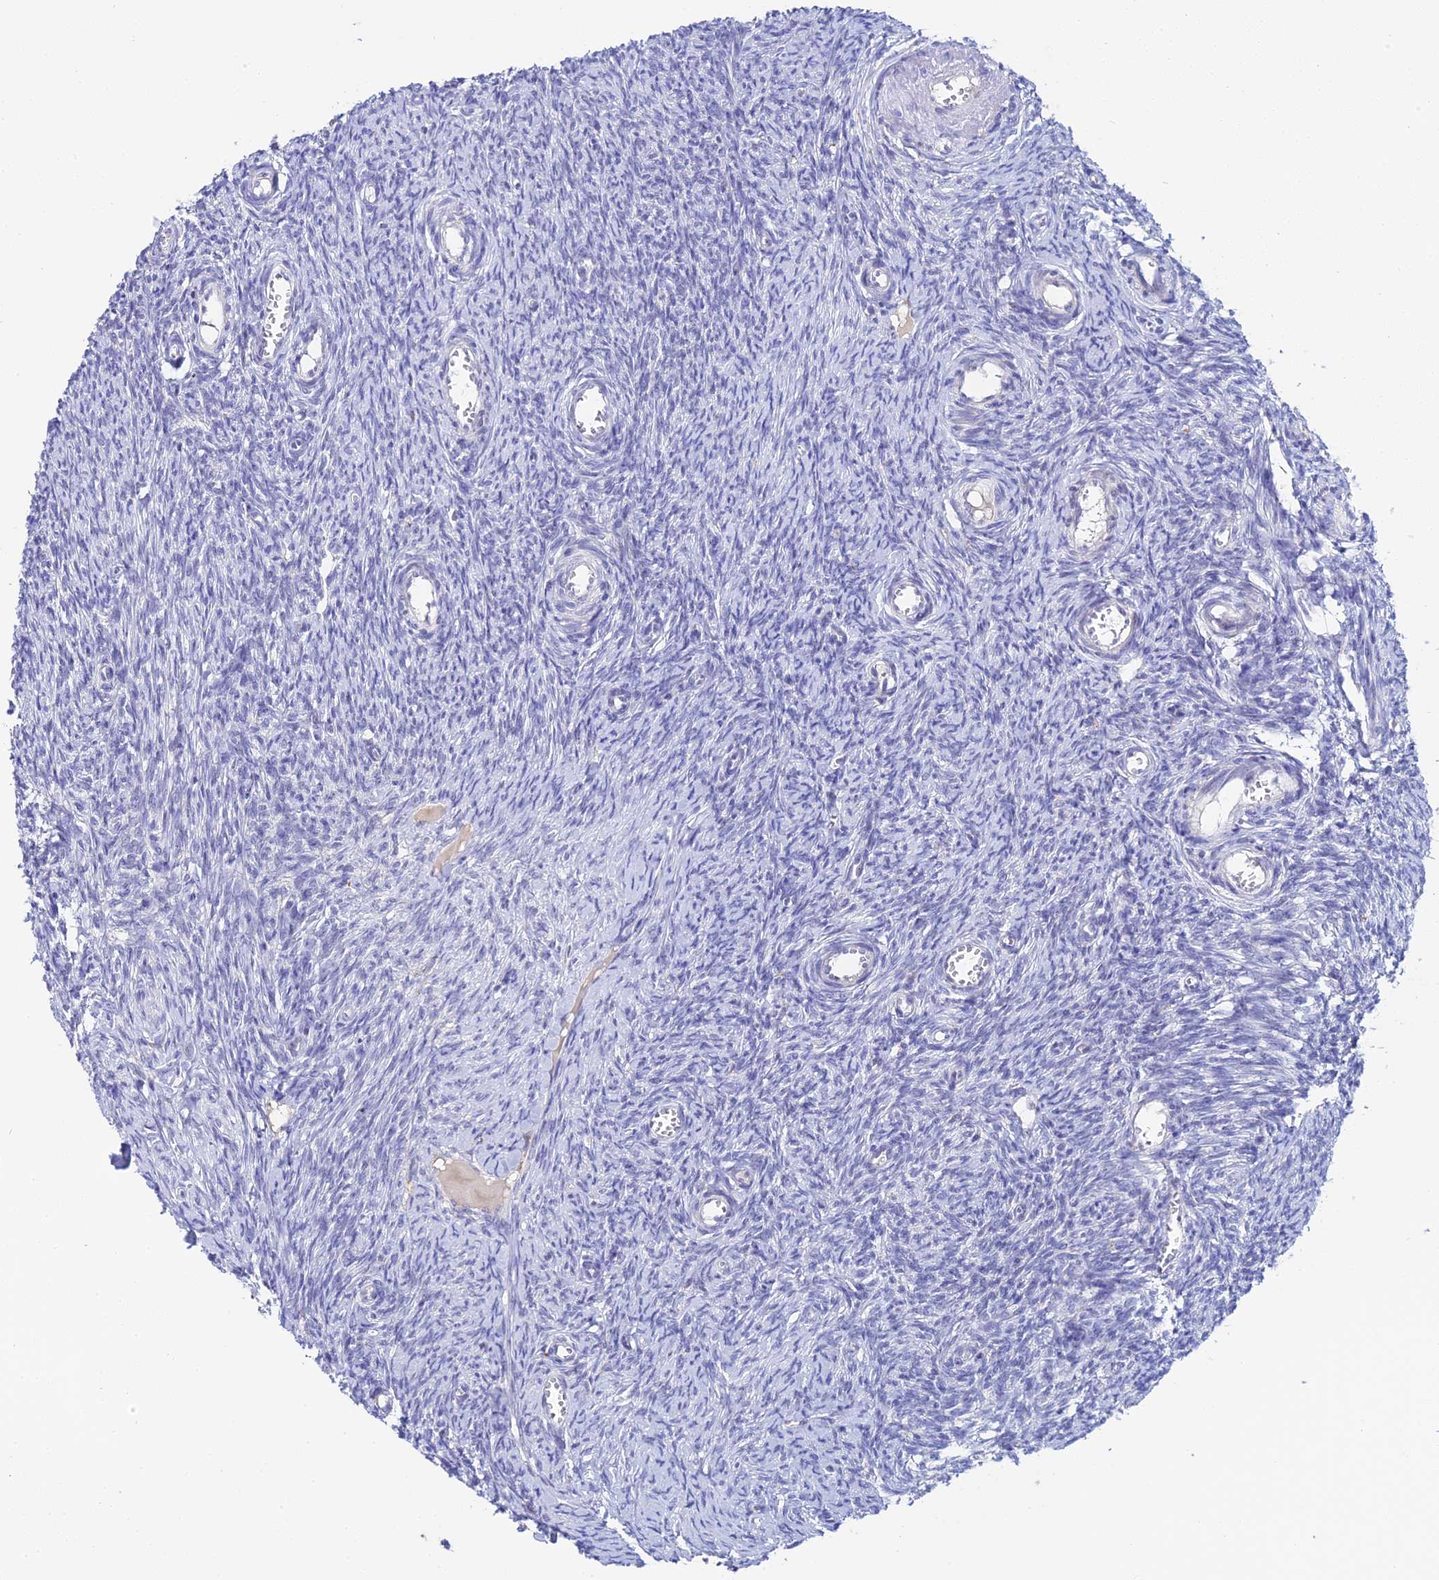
{"staining": {"intensity": "moderate", "quantity": ">75%", "location": "cytoplasmic/membranous"}, "tissue": "ovary", "cell_type": "Follicle cells", "image_type": "normal", "snomed": [{"axis": "morphology", "description": "Normal tissue, NOS"}, {"axis": "topography", "description": "Ovary"}], "caption": "IHC staining of unremarkable ovary, which demonstrates medium levels of moderate cytoplasmic/membranous positivity in about >75% of follicle cells indicating moderate cytoplasmic/membranous protein positivity. The staining was performed using DAB (3,3'-diaminobenzidine) (brown) for protein detection and nuclei were counterstained in hematoxylin (blue).", "gene": "PLPP4", "patient": {"sex": "female", "age": 44}}